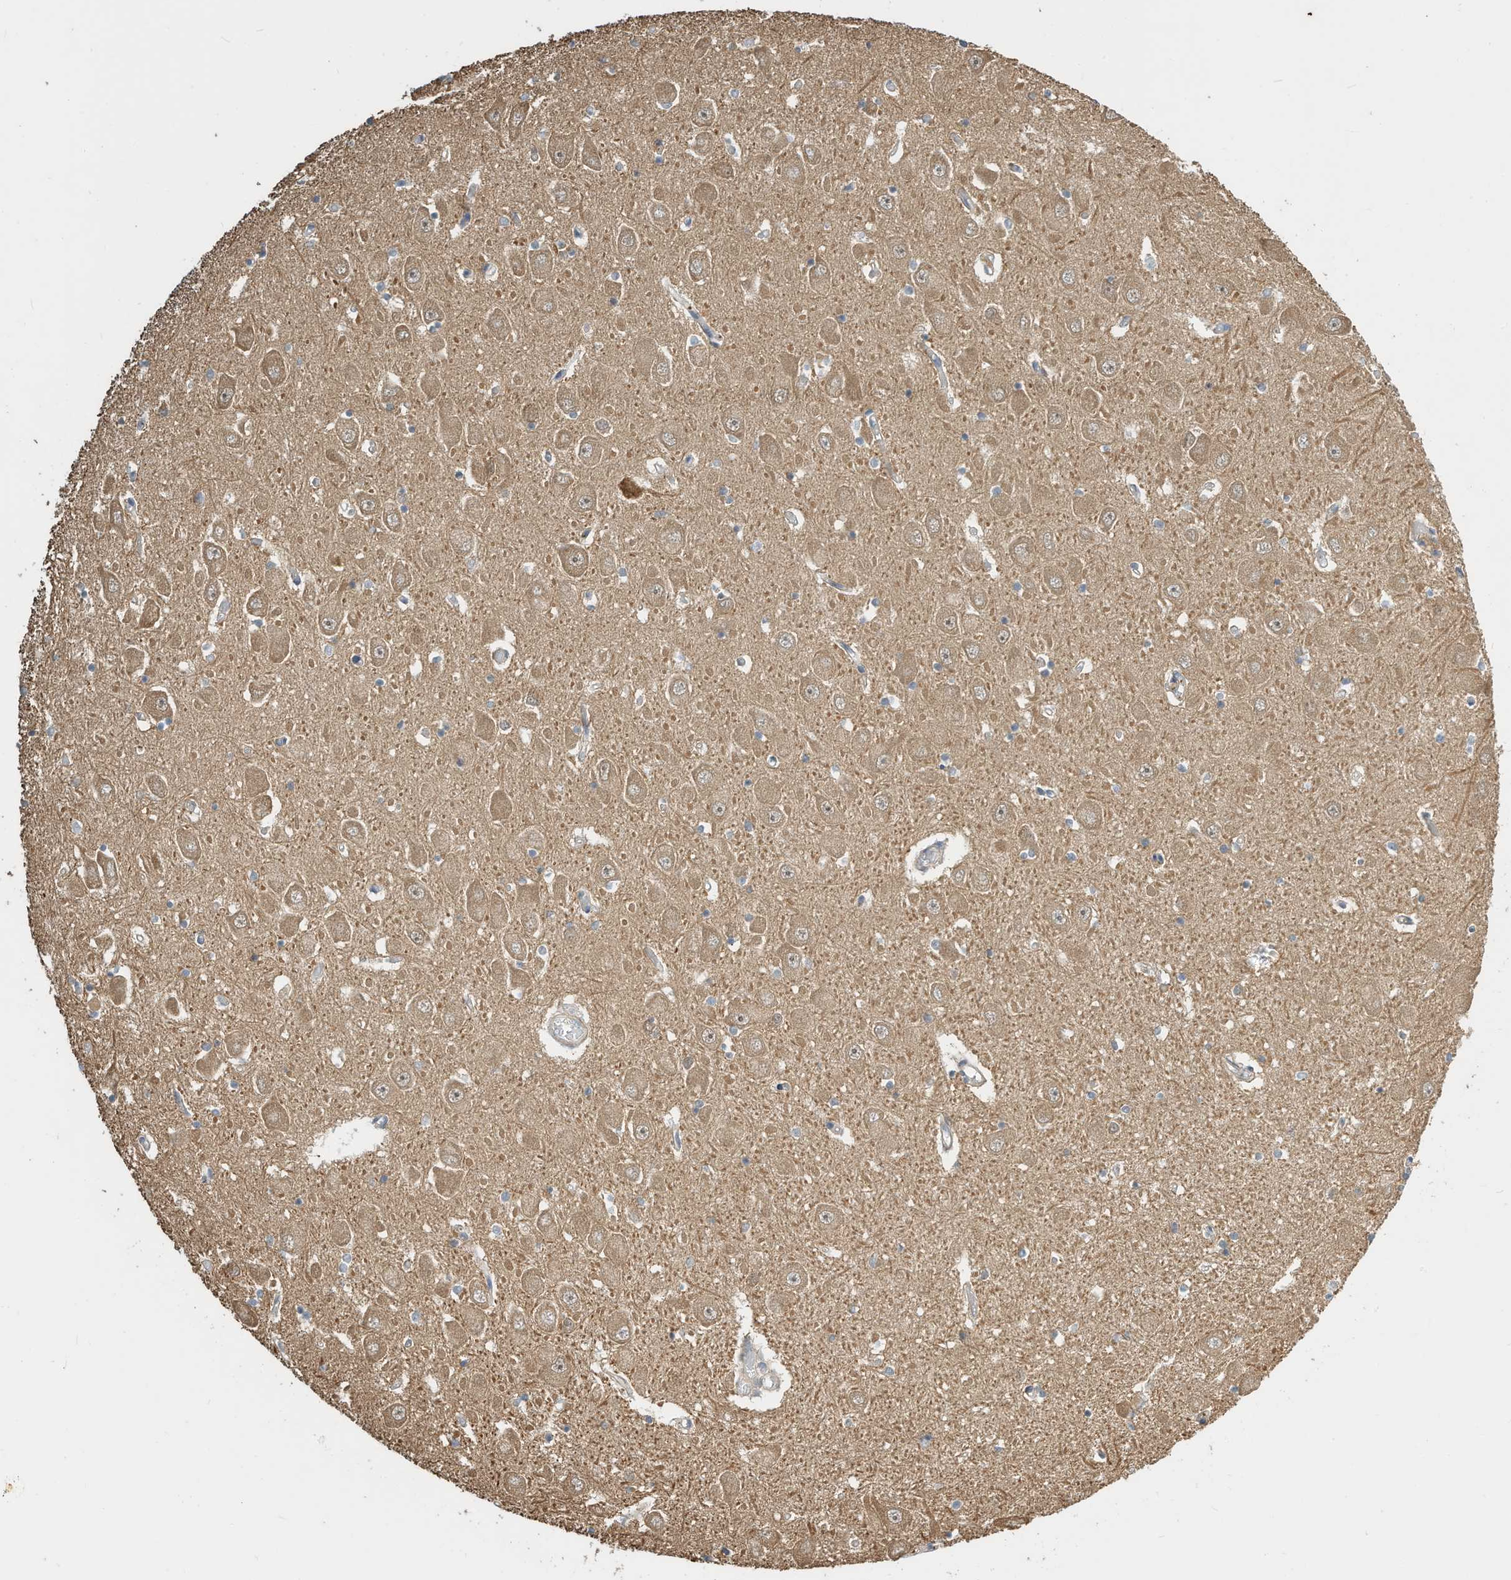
{"staining": {"intensity": "weak", "quantity": "25%-75%", "location": "cytoplasmic/membranous"}, "tissue": "hippocampus", "cell_type": "Glial cells", "image_type": "normal", "snomed": [{"axis": "morphology", "description": "Normal tissue, NOS"}, {"axis": "topography", "description": "Hippocampus"}], "caption": "Immunohistochemical staining of benign hippocampus displays 25%-75% levels of weak cytoplasmic/membranous protein expression in approximately 25%-75% of glial cells. The protein of interest is stained brown, and the nuclei are stained in blue (DAB IHC with brightfield microscopy, high magnification).", "gene": "OFD1", "patient": {"sex": "male", "age": 70}}